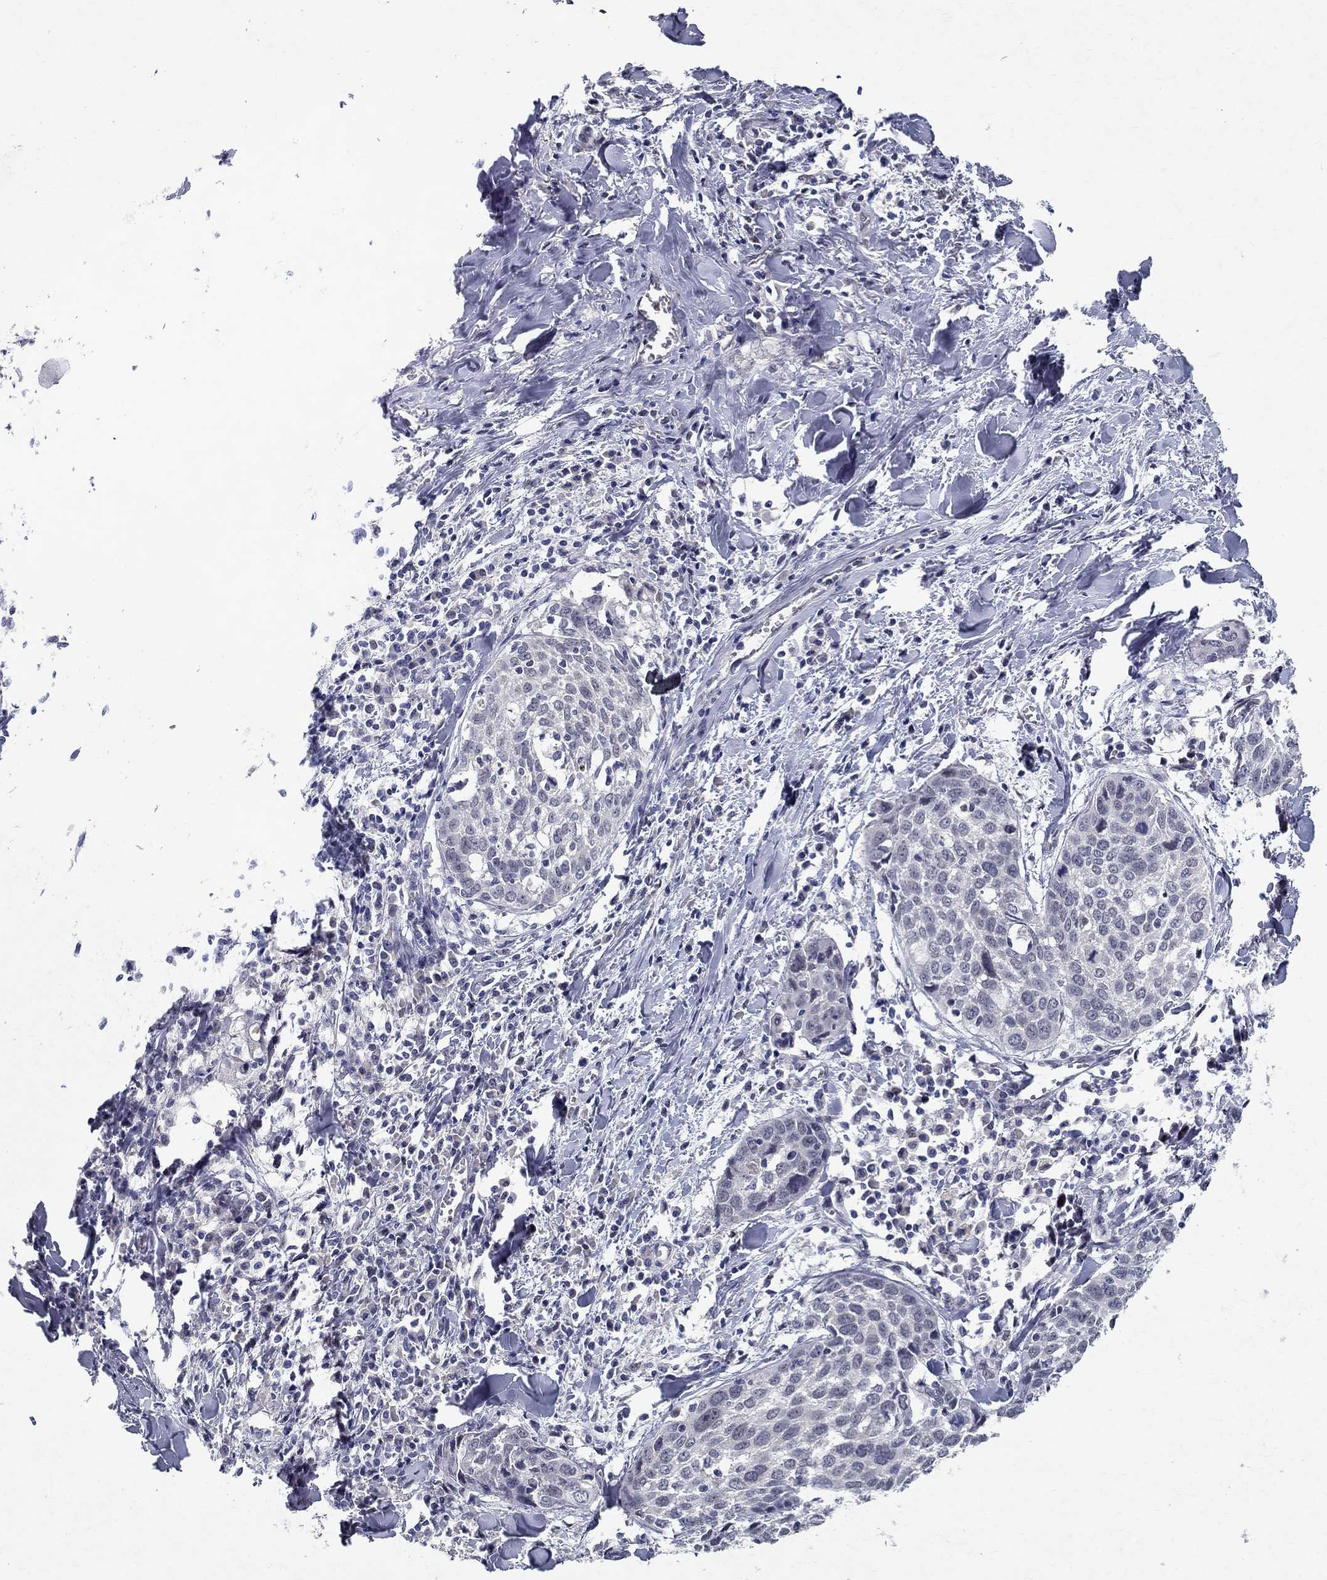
{"staining": {"intensity": "negative", "quantity": "none", "location": "none"}, "tissue": "lung cancer", "cell_type": "Tumor cells", "image_type": "cancer", "snomed": [{"axis": "morphology", "description": "Squamous cell carcinoma, NOS"}, {"axis": "topography", "description": "Lung"}], "caption": "Tumor cells show no significant protein staining in lung cancer (squamous cell carcinoma).", "gene": "RBFOX1", "patient": {"sex": "male", "age": 57}}